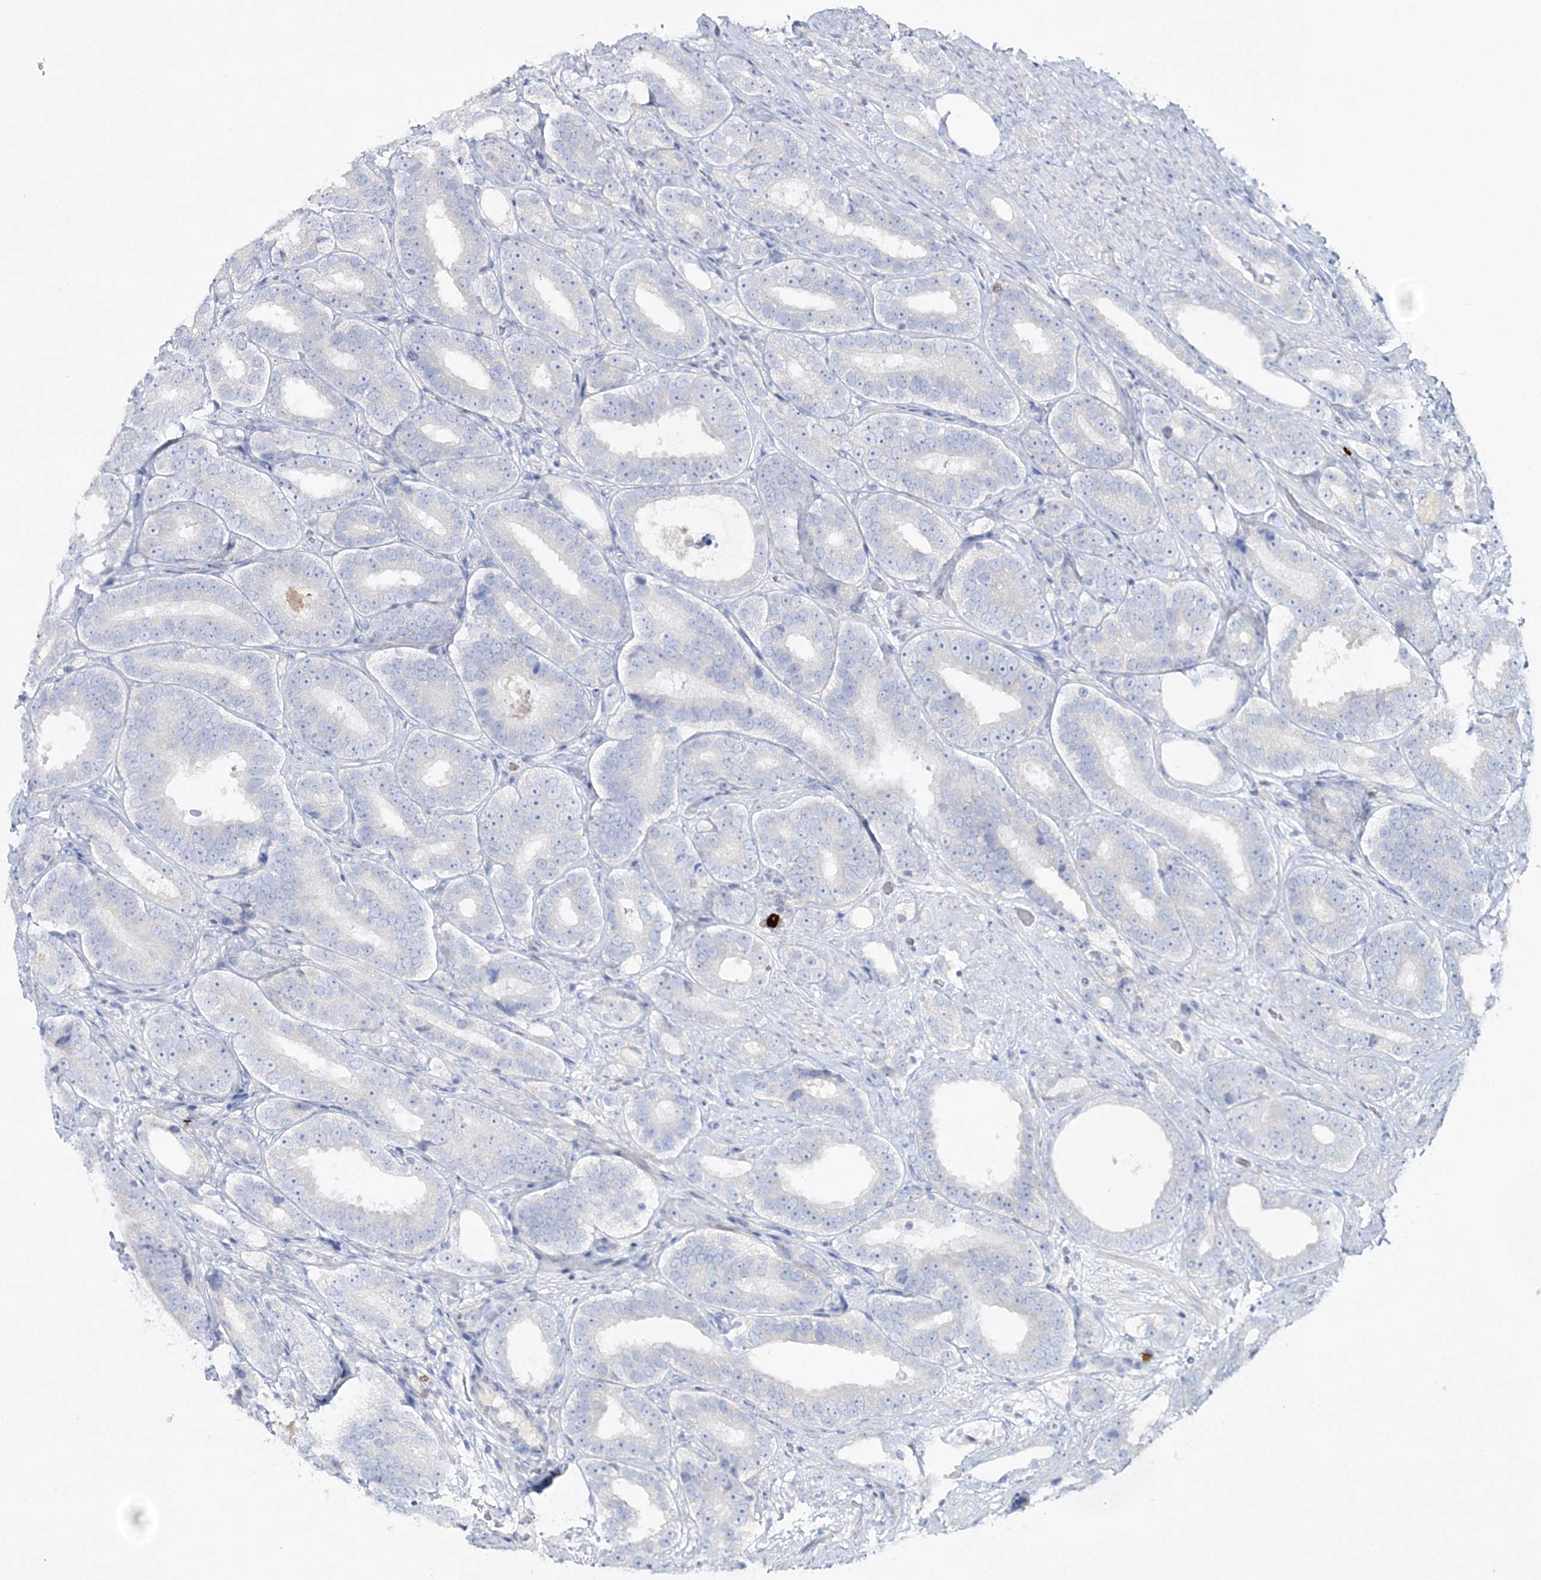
{"staining": {"intensity": "negative", "quantity": "none", "location": "none"}, "tissue": "prostate cancer", "cell_type": "Tumor cells", "image_type": "cancer", "snomed": [{"axis": "morphology", "description": "Adenocarcinoma, High grade"}, {"axis": "topography", "description": "Prostate"}], "caption": "Immunohistochemistry histopathology image of prostate cancer (high-grade adenocarcinoma) stained for a protein (brown), which demonstrates no staining in tumor cells. The staining is performed using DAB (3,3'-diaminobenzidine) brown chromogen with nuclei counter-stained in using hematoxylin.", "gene": "WDSUB1", "patient": {"sex": "male", "age": 56}}